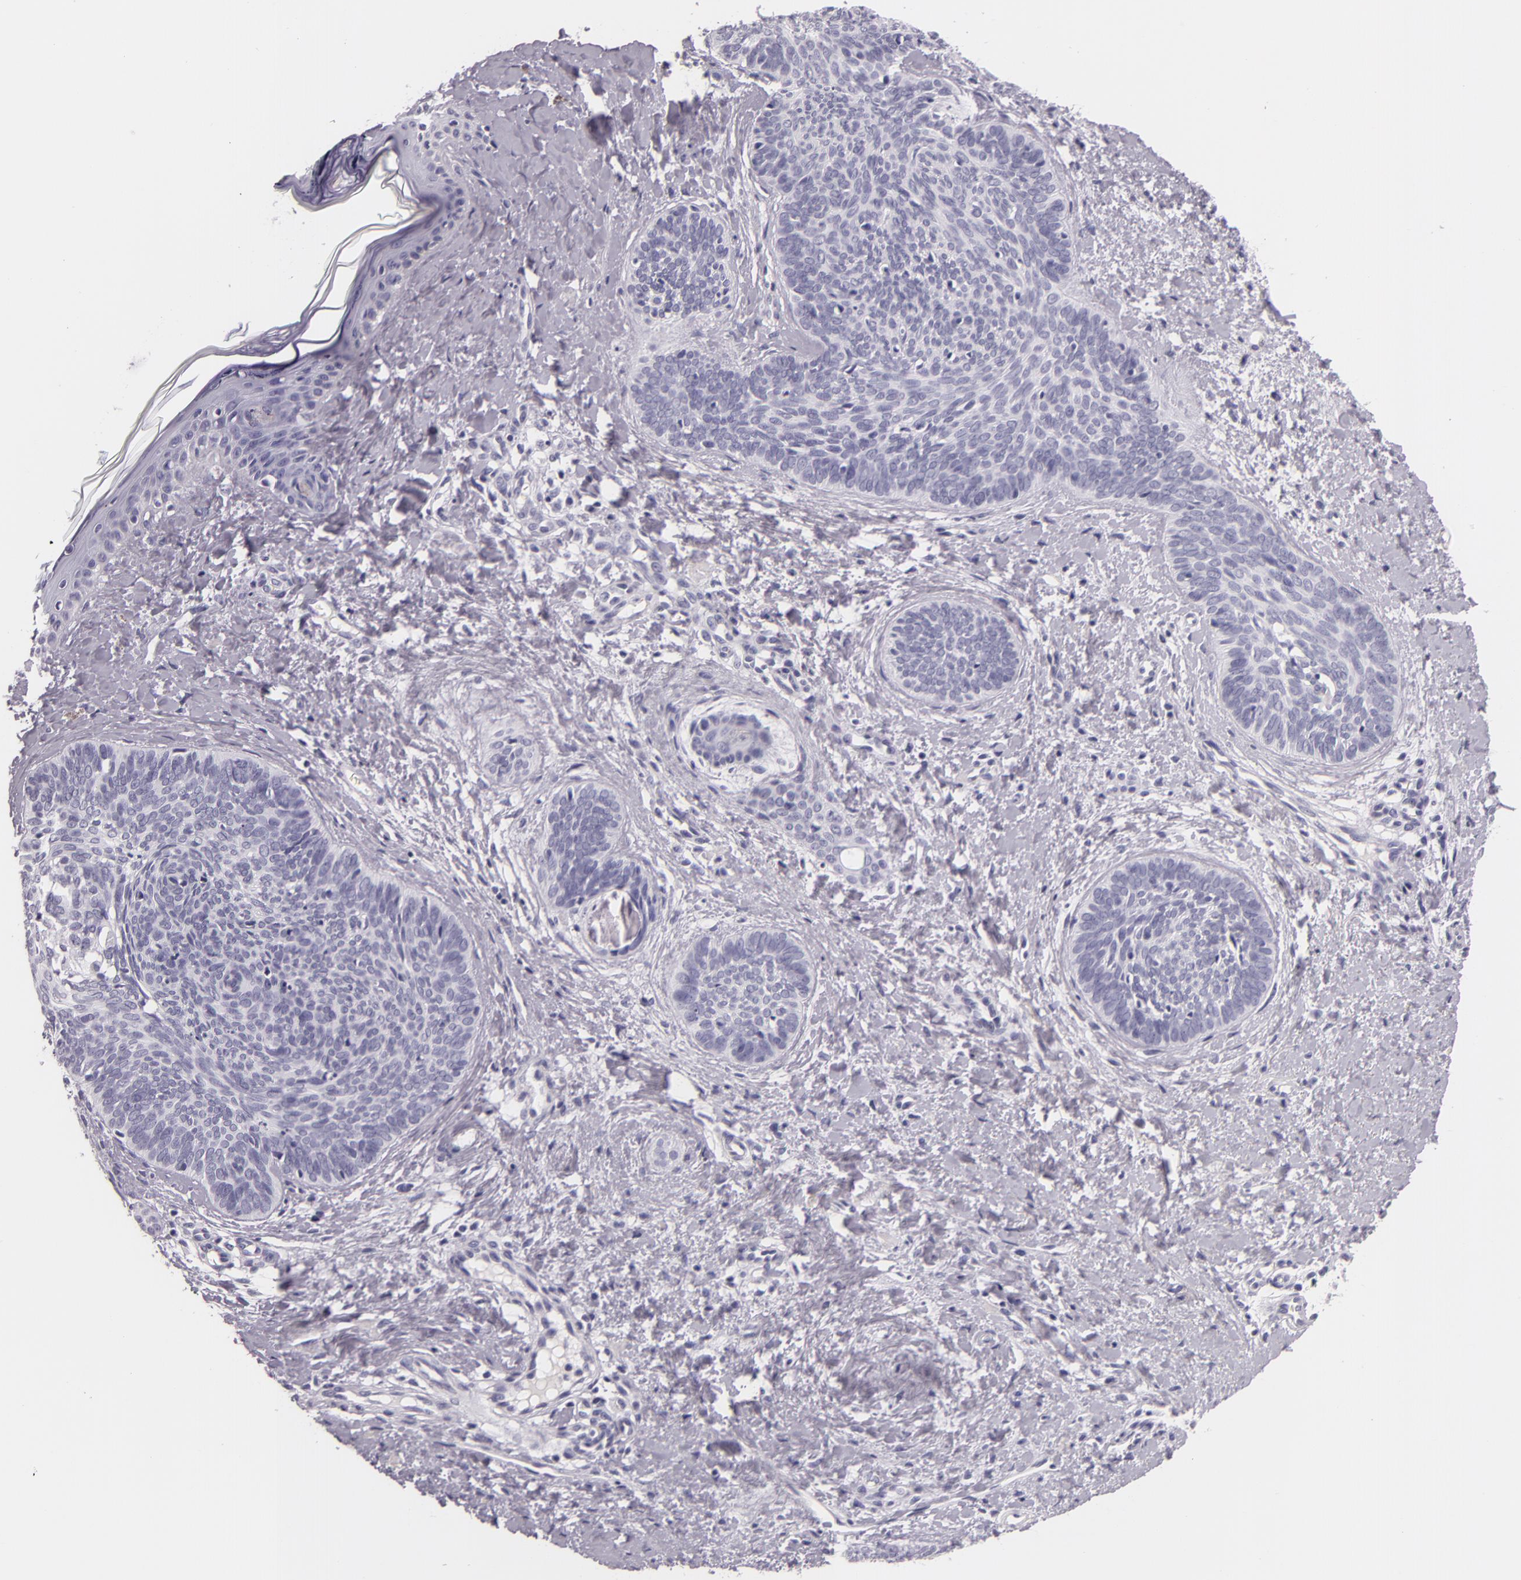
{"staining": {"intensity": "negative", "quantity": "none", "location": "none"}, "tissue": "skin cancer", "cell_type": "Tumor cells", "image_type": "cancer", "snomed": [{"axis": "morphology", "description": "Basal cell carcinoma"}, {"axis": "topography", "description": "Skin"}], "caption": "Tumor cells show no significant positivity in skin cancer.", "gene": "DLG4", "patient": {"sex": "female", "age": 81}}